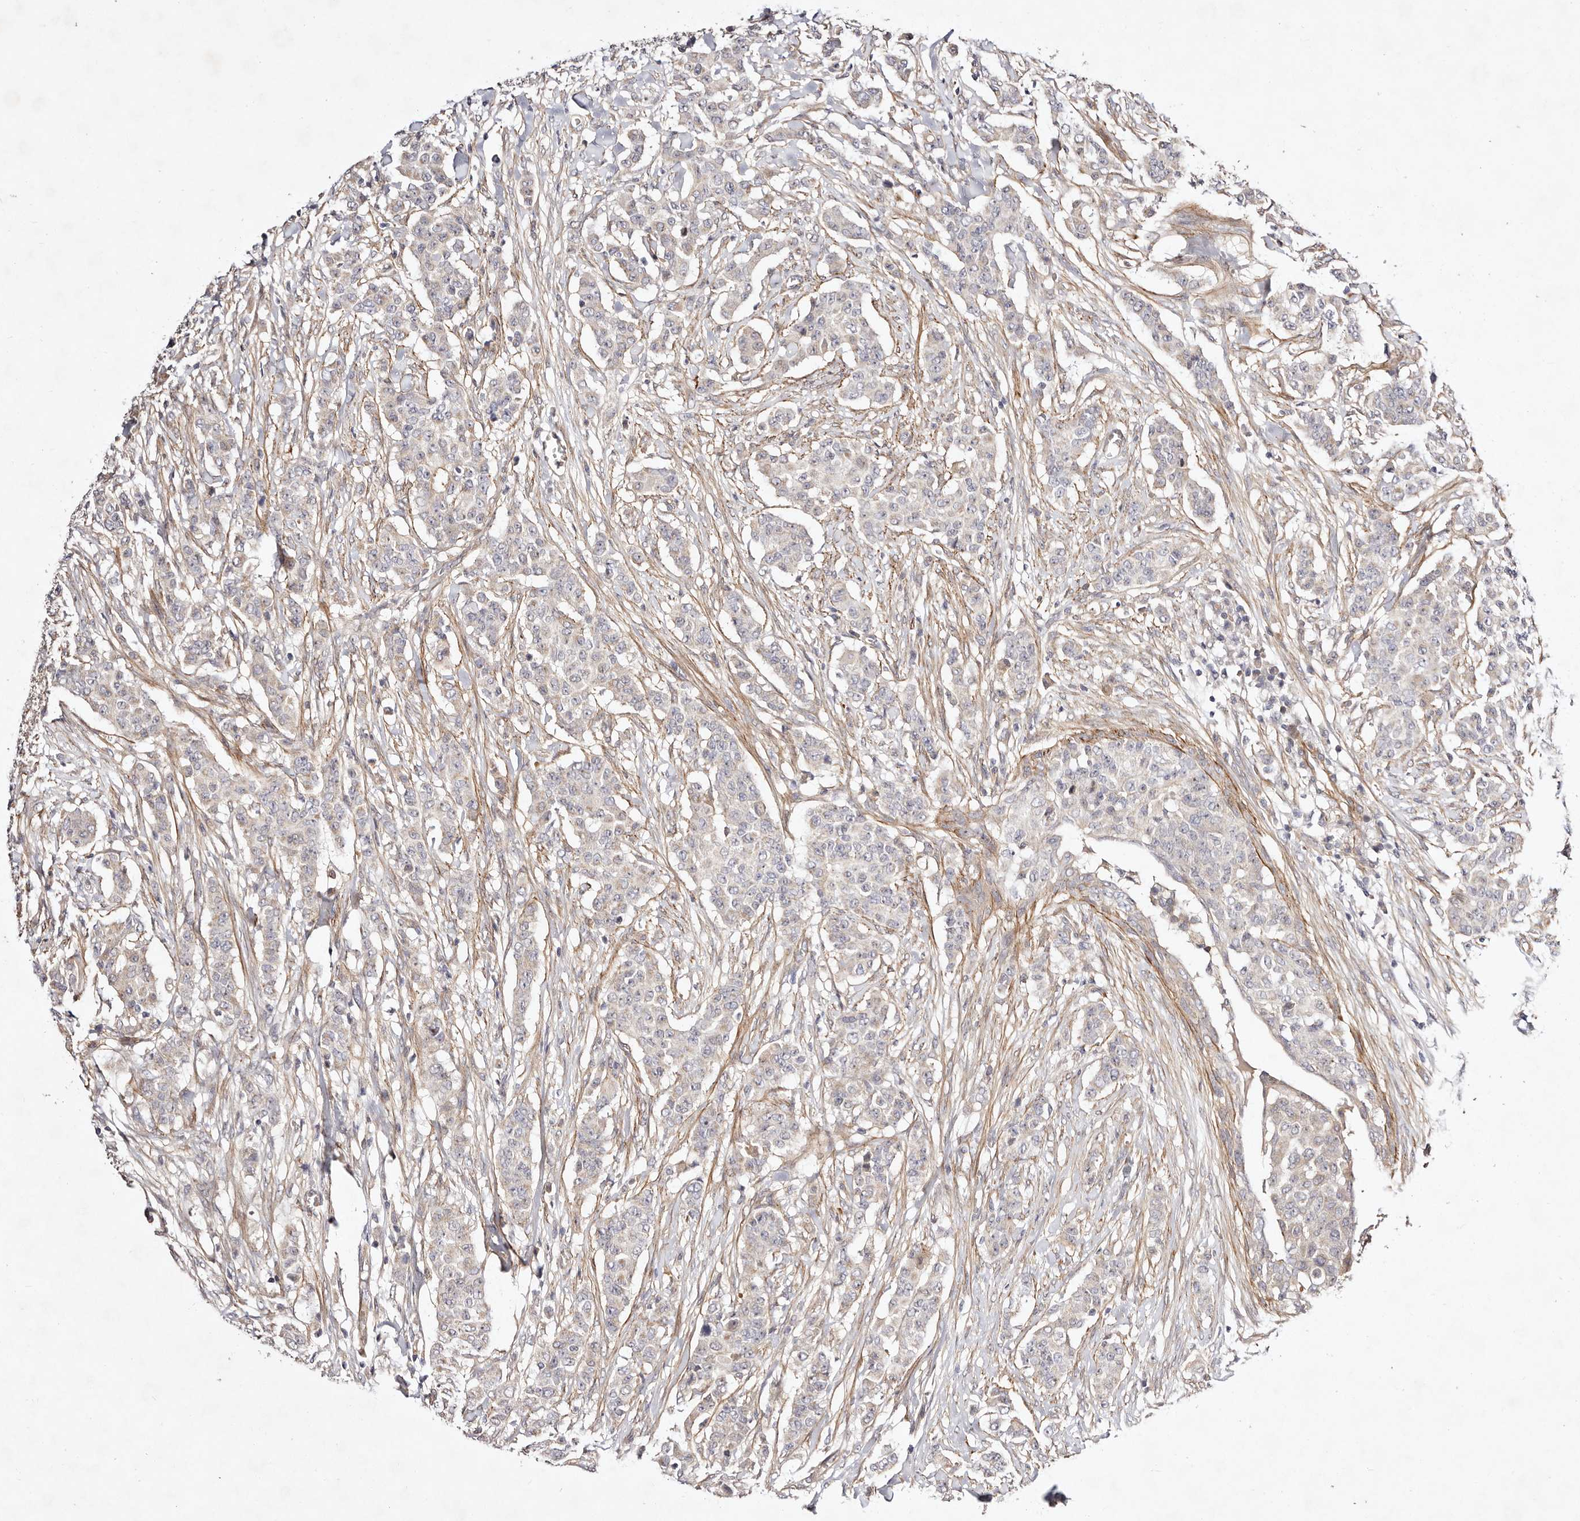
{"staining": {"intensity": "negative", "quantity": "none", "location": "none"}, "tissue": "breast cancer", "cell_type": "Tumor cells", "image_type": "cancer", "snomed": [{"axis": "morphology", "description": "Duct carcinoma"}, {"axis": "topography", "description": "Breast"}], "caption": "IHC micrograph of neoplastic tissue: breast cancer stained with DAB (3,3'-diaminobenzidine) reveals no significant protein staining in tumor cells.", "gene": "MTMR11", "patient": {"sex": "female", "age": 40}}